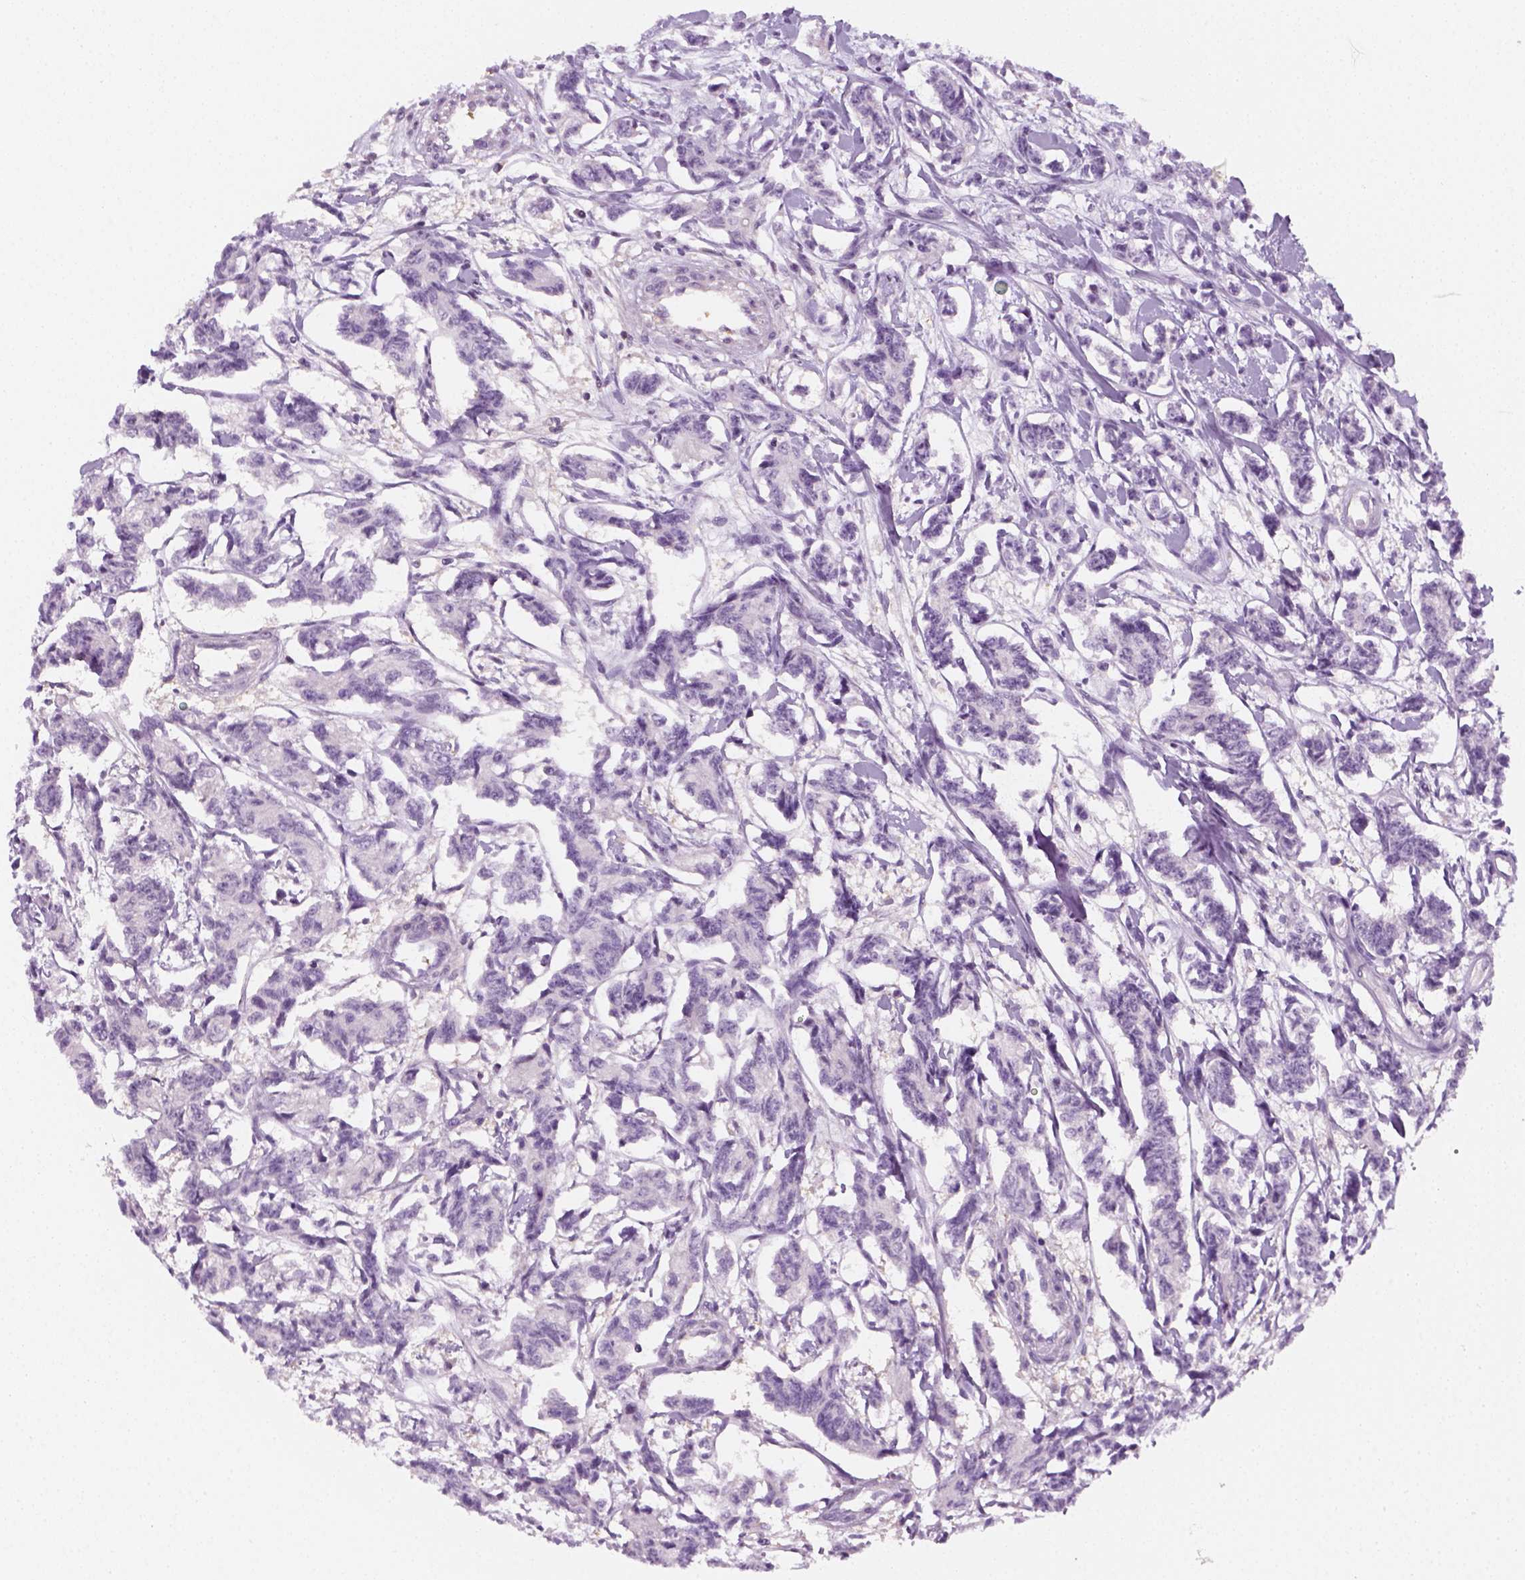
{"staining": {"intensity": "negative", "quantity": "none", "location": "none"}, "tissue": "carcinoid", "cell_type": "Tumor cells", "image_type": "cancer", "snomed": [{"axis": "morphology", "description": "Carcinoid, malignant, NOS"}, {"axis": "topography", "description": "Kidney"}], "caption": "Carcinoid (malignant) was stained to show a protein in brown. There is no significant positivity in tumor cells.", "gene": "EPHB1", "patient": {"sex": "female", "age": 41}}